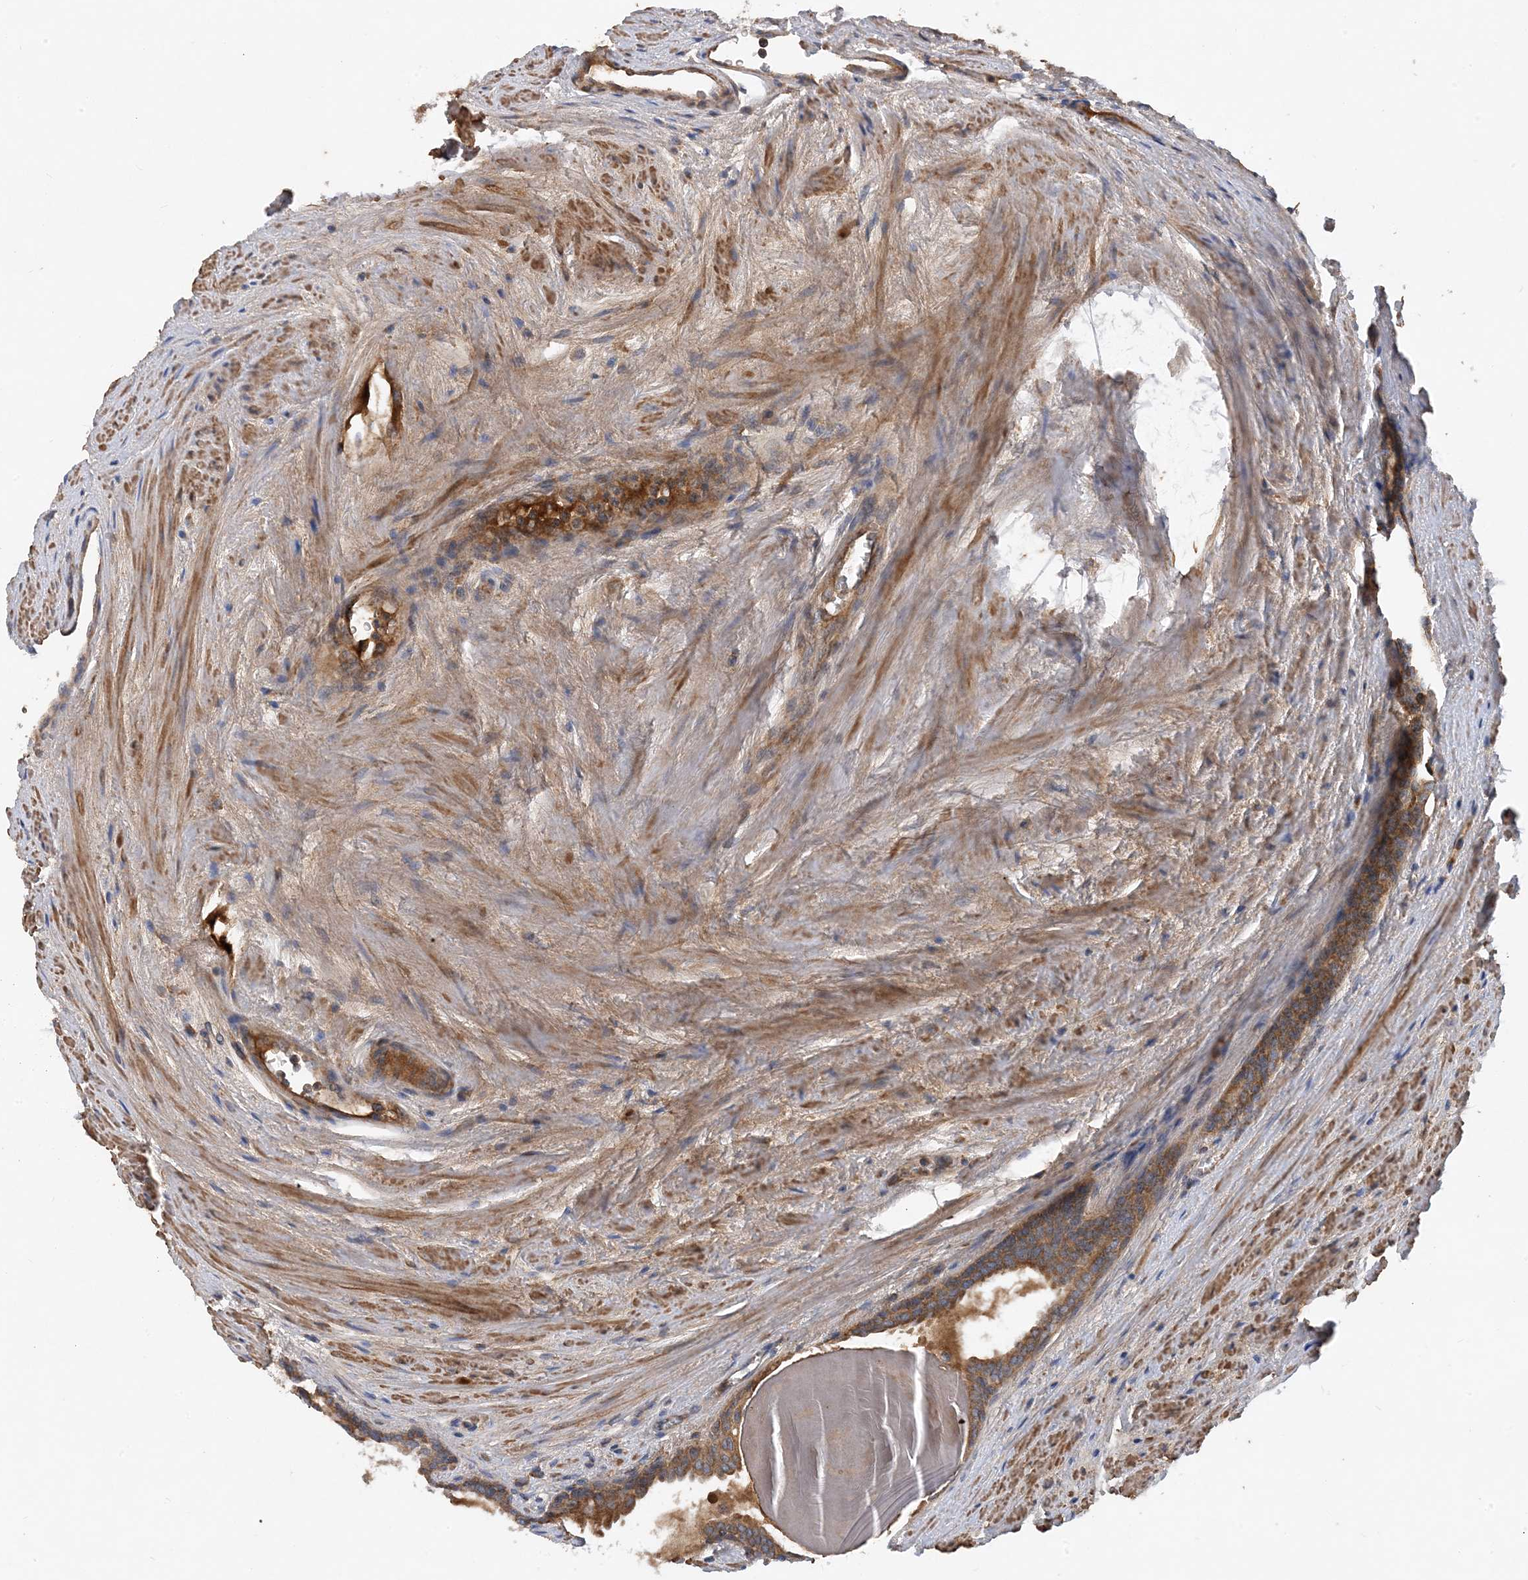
{"staining": {"intensity": "moderate", "quantity": ">75%", "location": "cytoplasmic/membranous"}, "tissue": "prostate cancer", "cell_type": "Tumor cells", "image_type": "cancer", "snomed": [{"axis": "morphology", "description": "Normal morphology"}, {"axis": "morphology", "description": "Adenocarcinoma, Low grade"}, {"axis": "topography", "description": "Prostate"}], "caption": "An IHC micrograph of neoplastic tissue is shown. Protein staining in brown shows moderate cytoplasmic/membranous positivity in prostate cancer (low-grade adenocarcinoma) within tumor cells.", "gene": "STK19", "patient": {"sex": "male", "age": 72}}